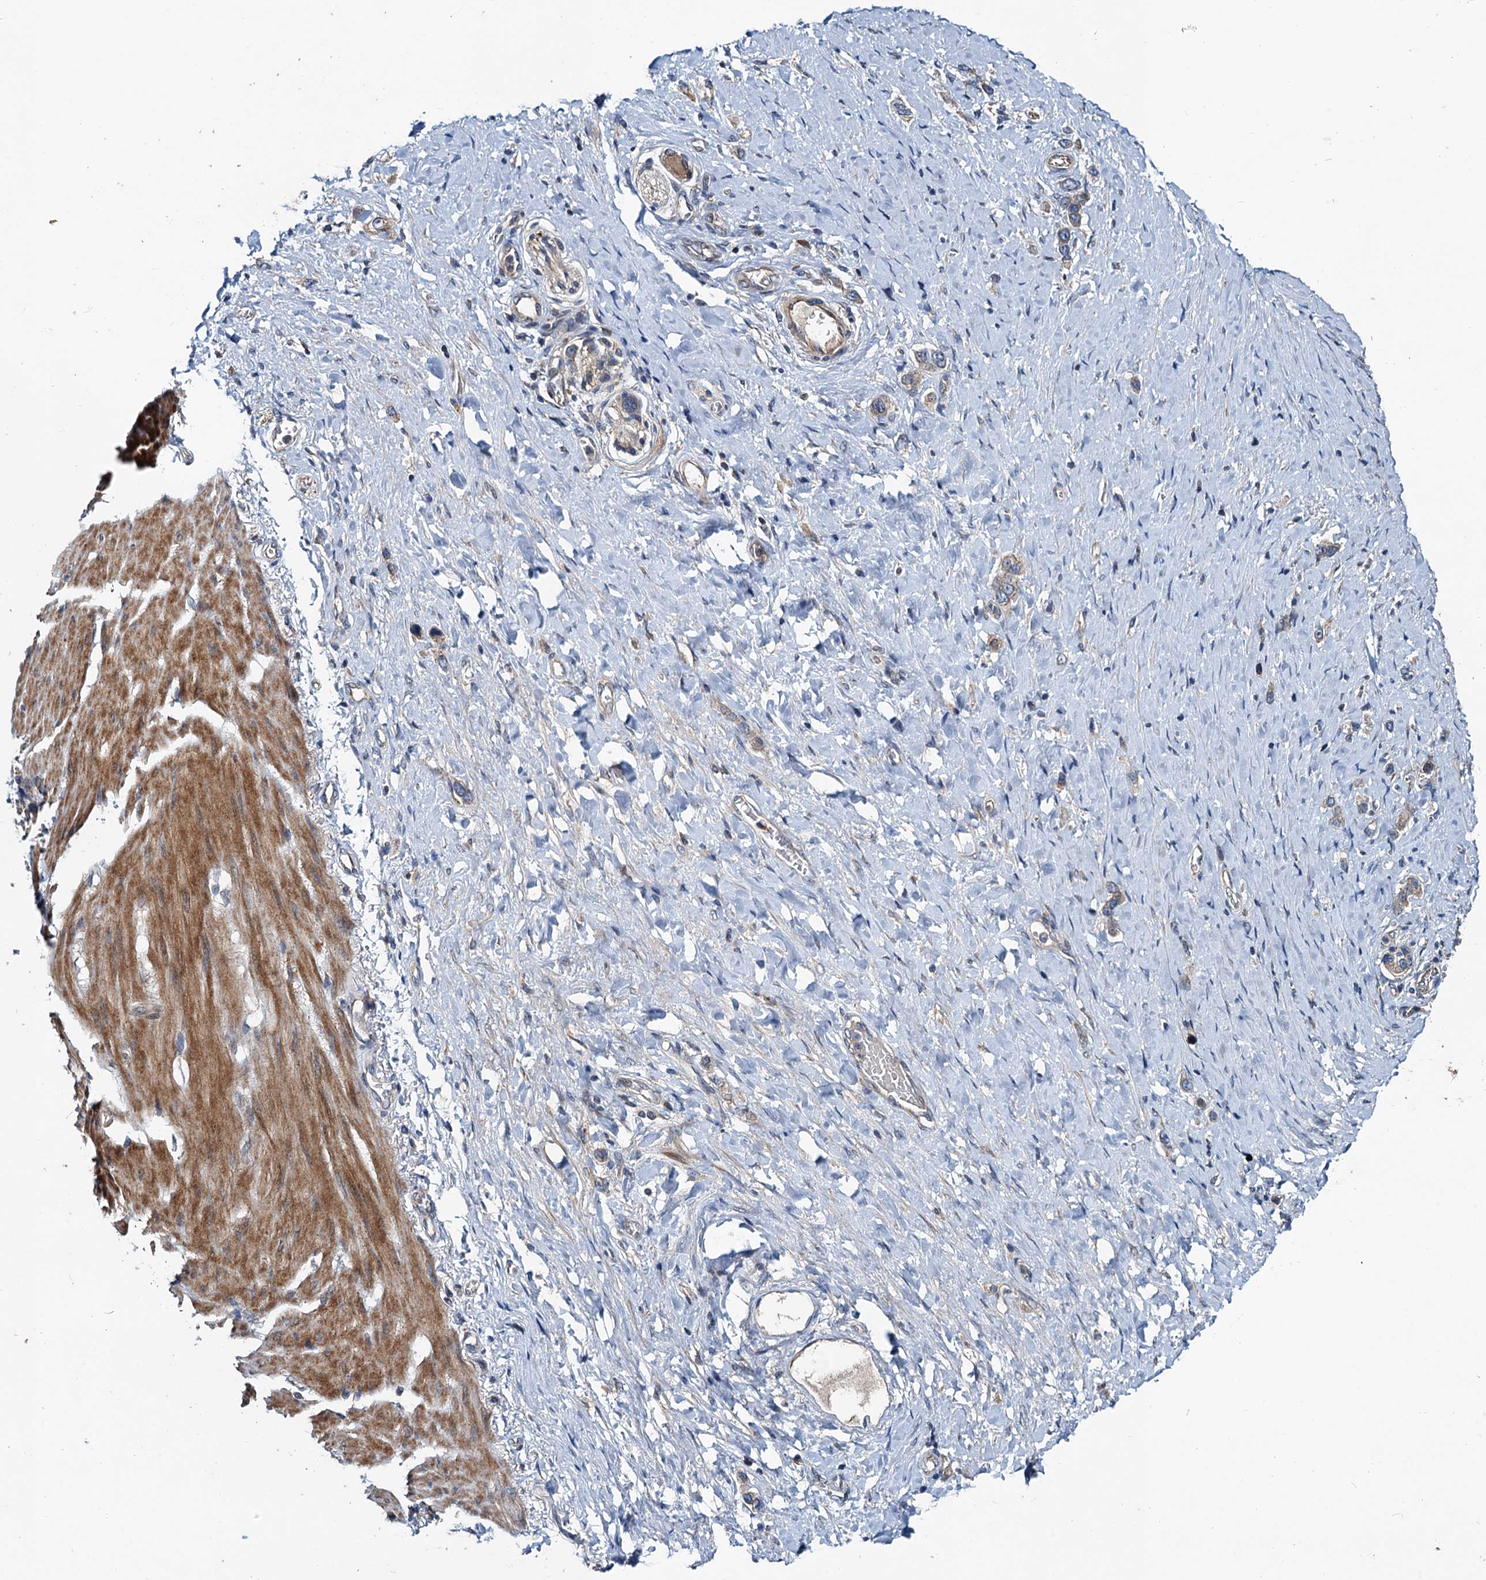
{"staining": {"intensity": "weak", "quantity": "25%-75%", "location": "cytoplasmic/membranous"}, "tissue": "stomach cancer", "cell_type": "Tumor cells", "image_type": "cancer", "snomed": [{"axis": "morphology", "description": "Adenocarcinoma, NOS"}, {"axis": "topography", "description": "Stomach"}], "caption": "This histopathology image reveals stomach adenocarcinoma stained with immunohistochemistry to label a protein in brown. The cytoplasmic/membranous of tumor cells show weak positivity for the protein. Nuclei are counter-stained blue.", "gene": "EFL1", "patient": {"sex": "female", "age": 65}}